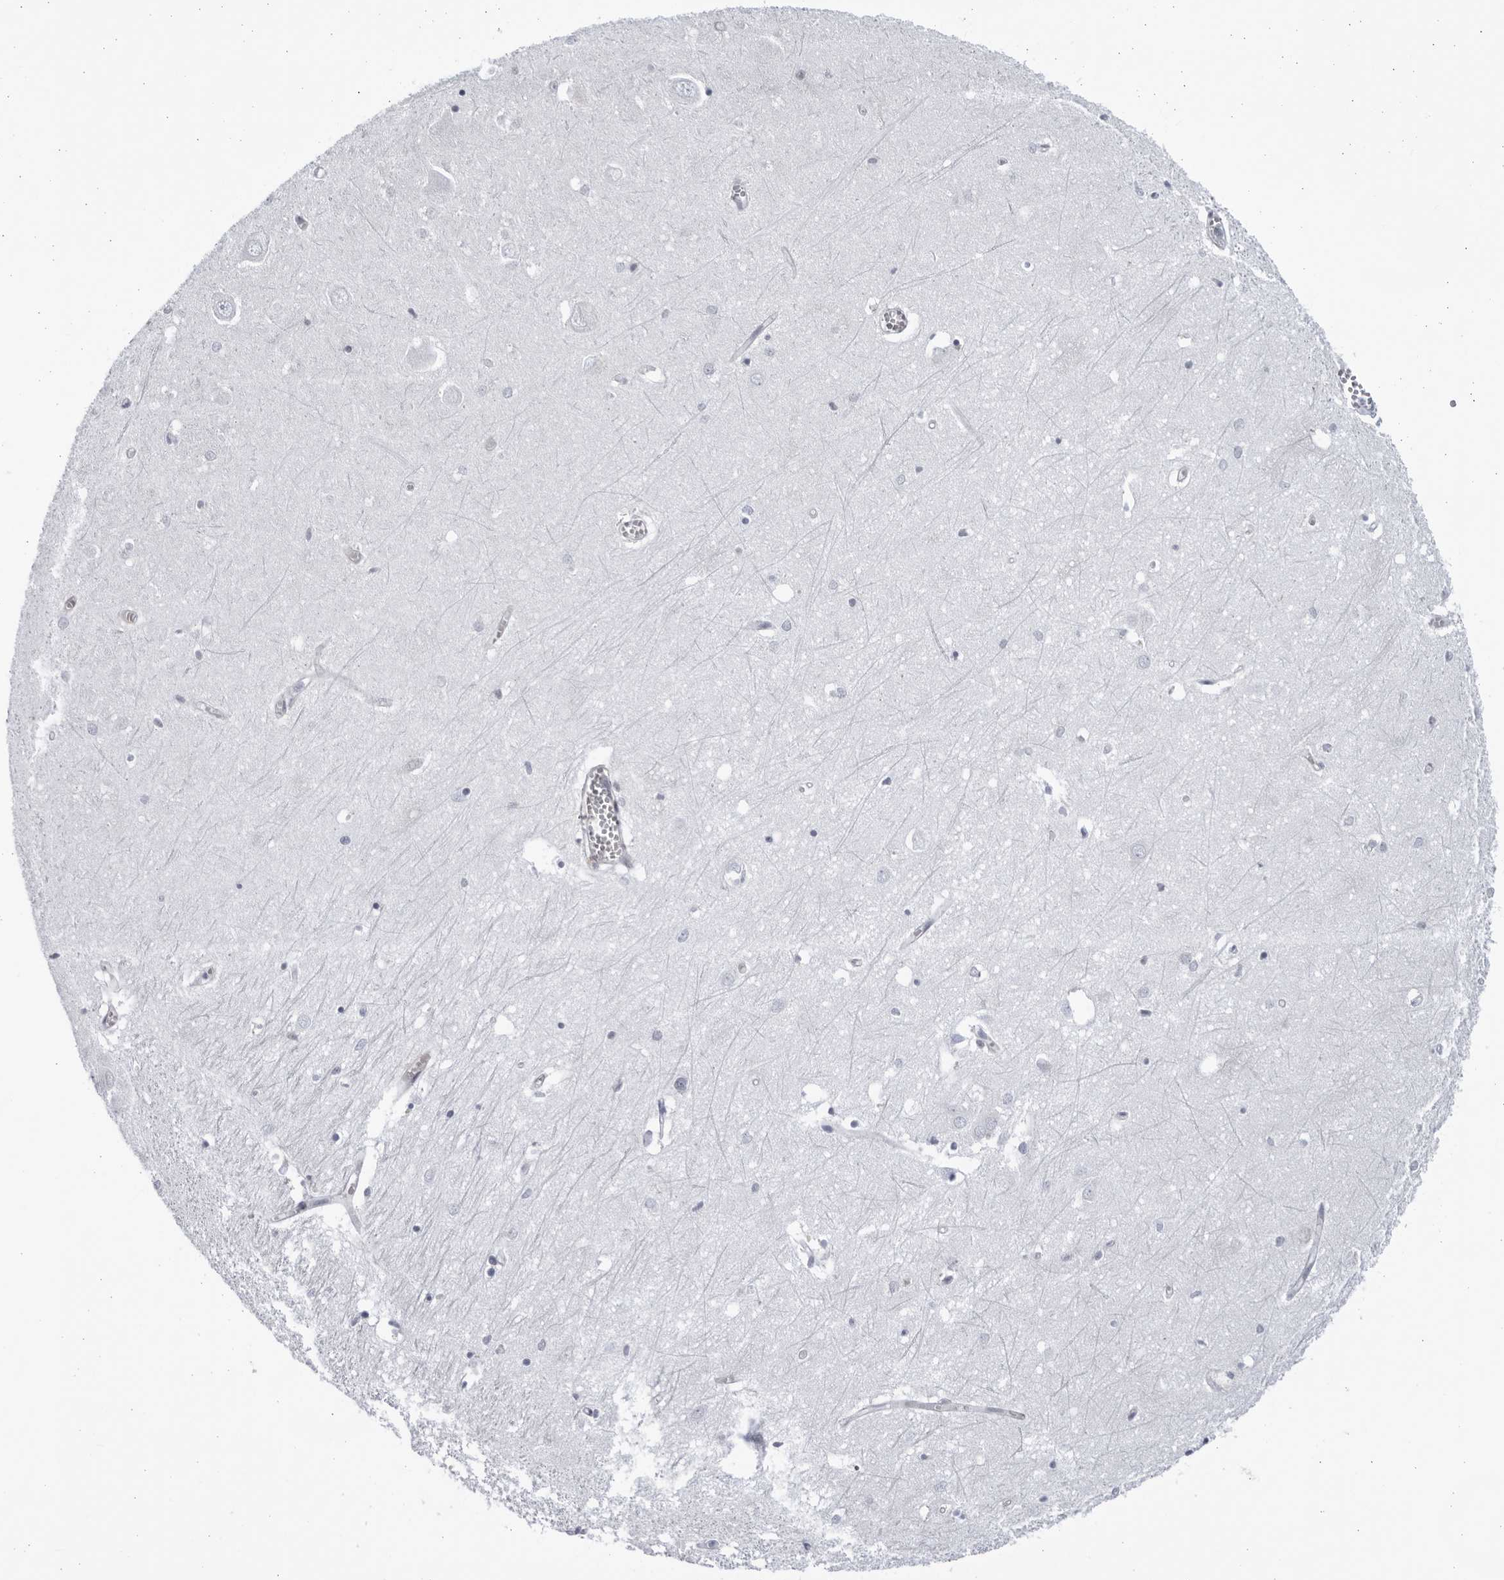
{"staining": {"intensity": "negative", "quantity": "none", "location": "none"}, "tissue": "hippocampus", "cell_type": "Glial cells", "image_type": "normal", "snomed": [{"axis": "morphology", "description": "Normal tissue, NOS"}, {"axis": "topography", "description": "Hippocampus"}], "caption": "This is an immunohistochemistry (IHC) histopathology image of benign hippocampus. There is no staining in glial cells.", "gene": "BMP2K", "patient": {"sex": "male", "age": 70}}